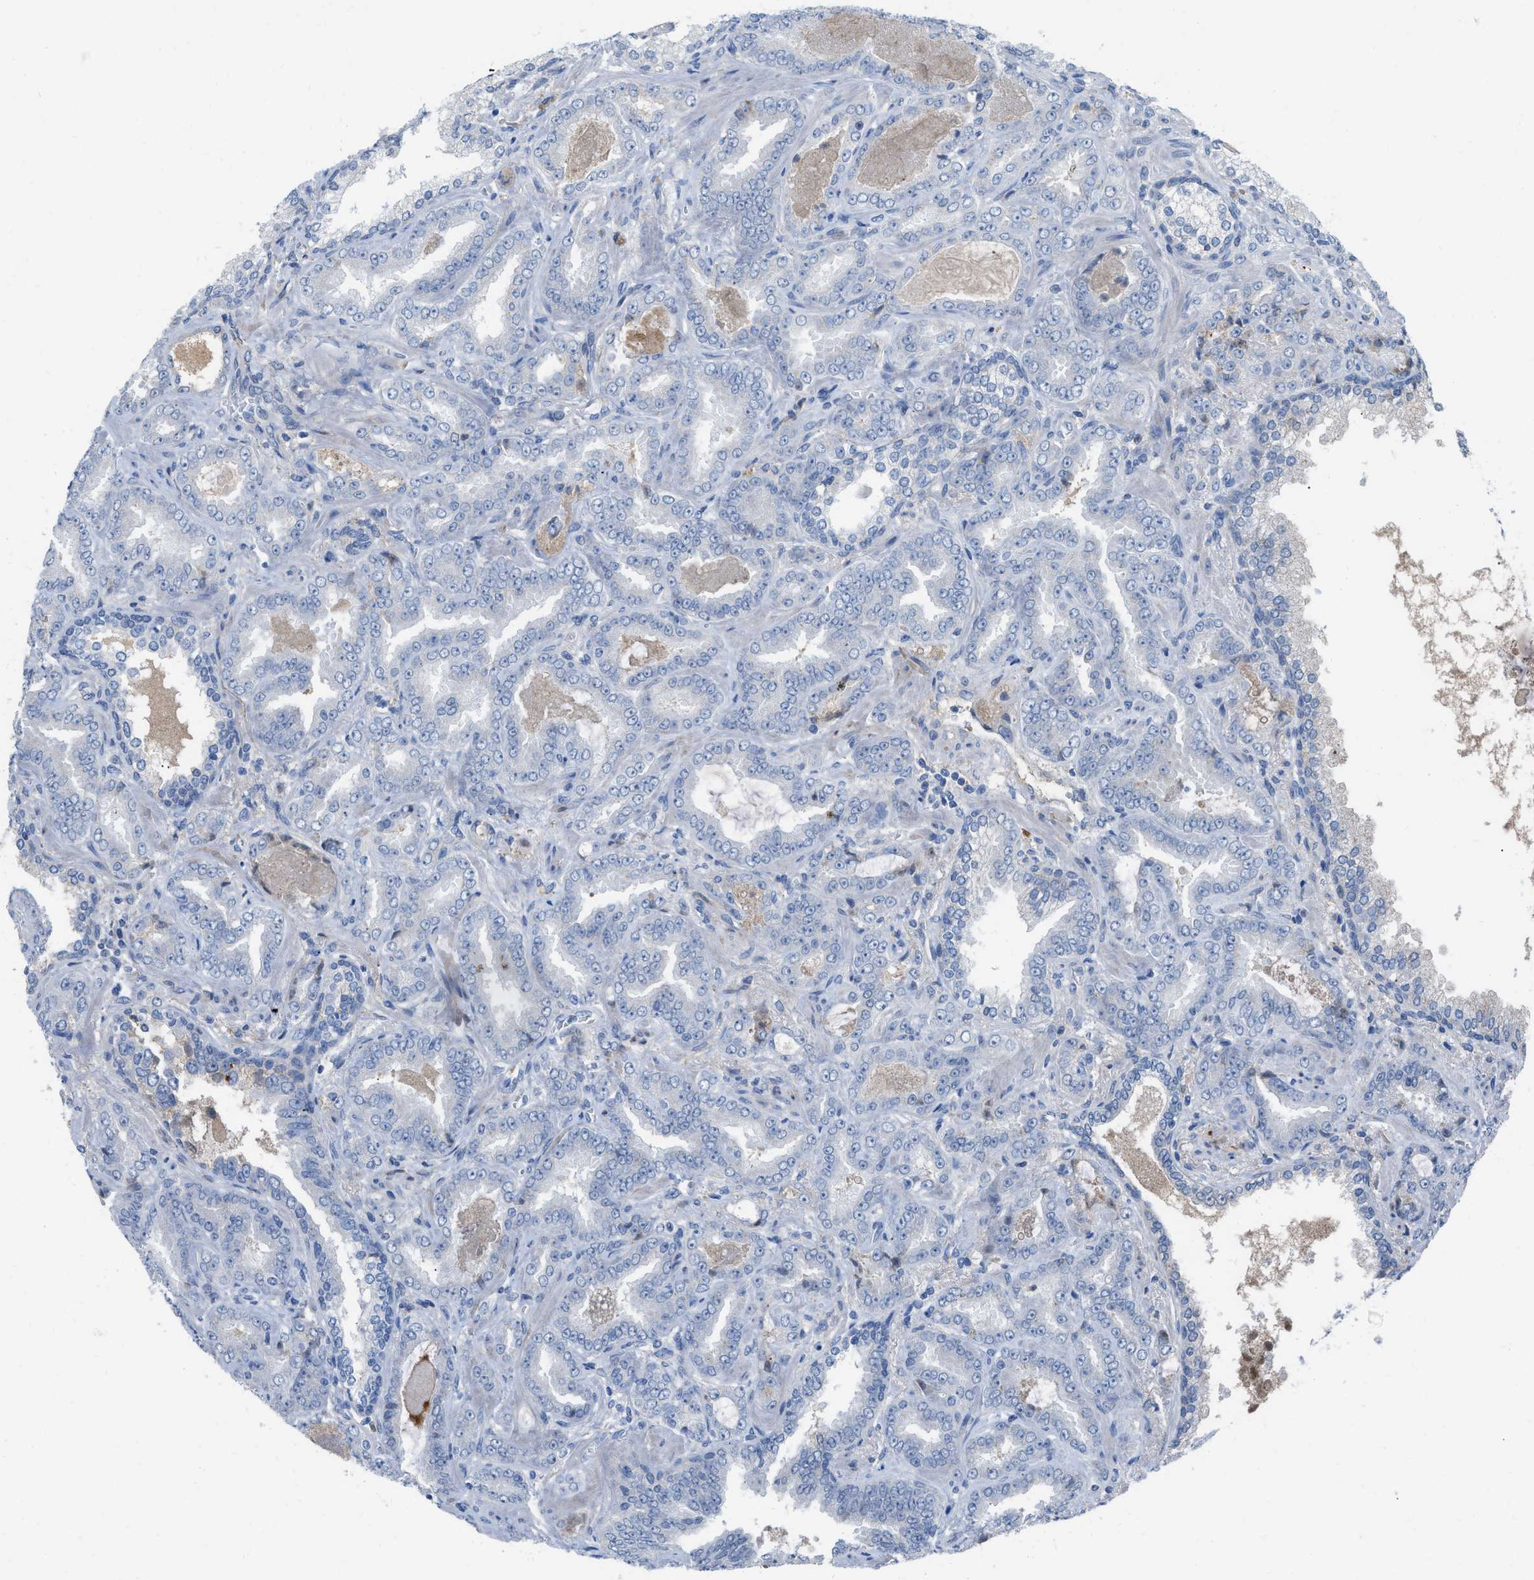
{"staining": {"intensity": "negative", "quantity": "none", "location": "none"}, "tissue": "prostate cancer", "cell_type": "Tumor cells", "image_type": "cancer", "snomed": [{"axis": "morphology", "description": "Adenocarcinoma, Low grade"}, {"axis": "topography", "description": "Prostate"}], "caption": "IHC of human prostate cancer demonstrates no staining in tumor cells. (Stains: DAB immunohistochemistry (IHC) with hematoxylin counter stain, Microscopy: brightfield microscopy at high magnification).", "gene": "HPX", "patient": {"sex": "male", "age": 60}}